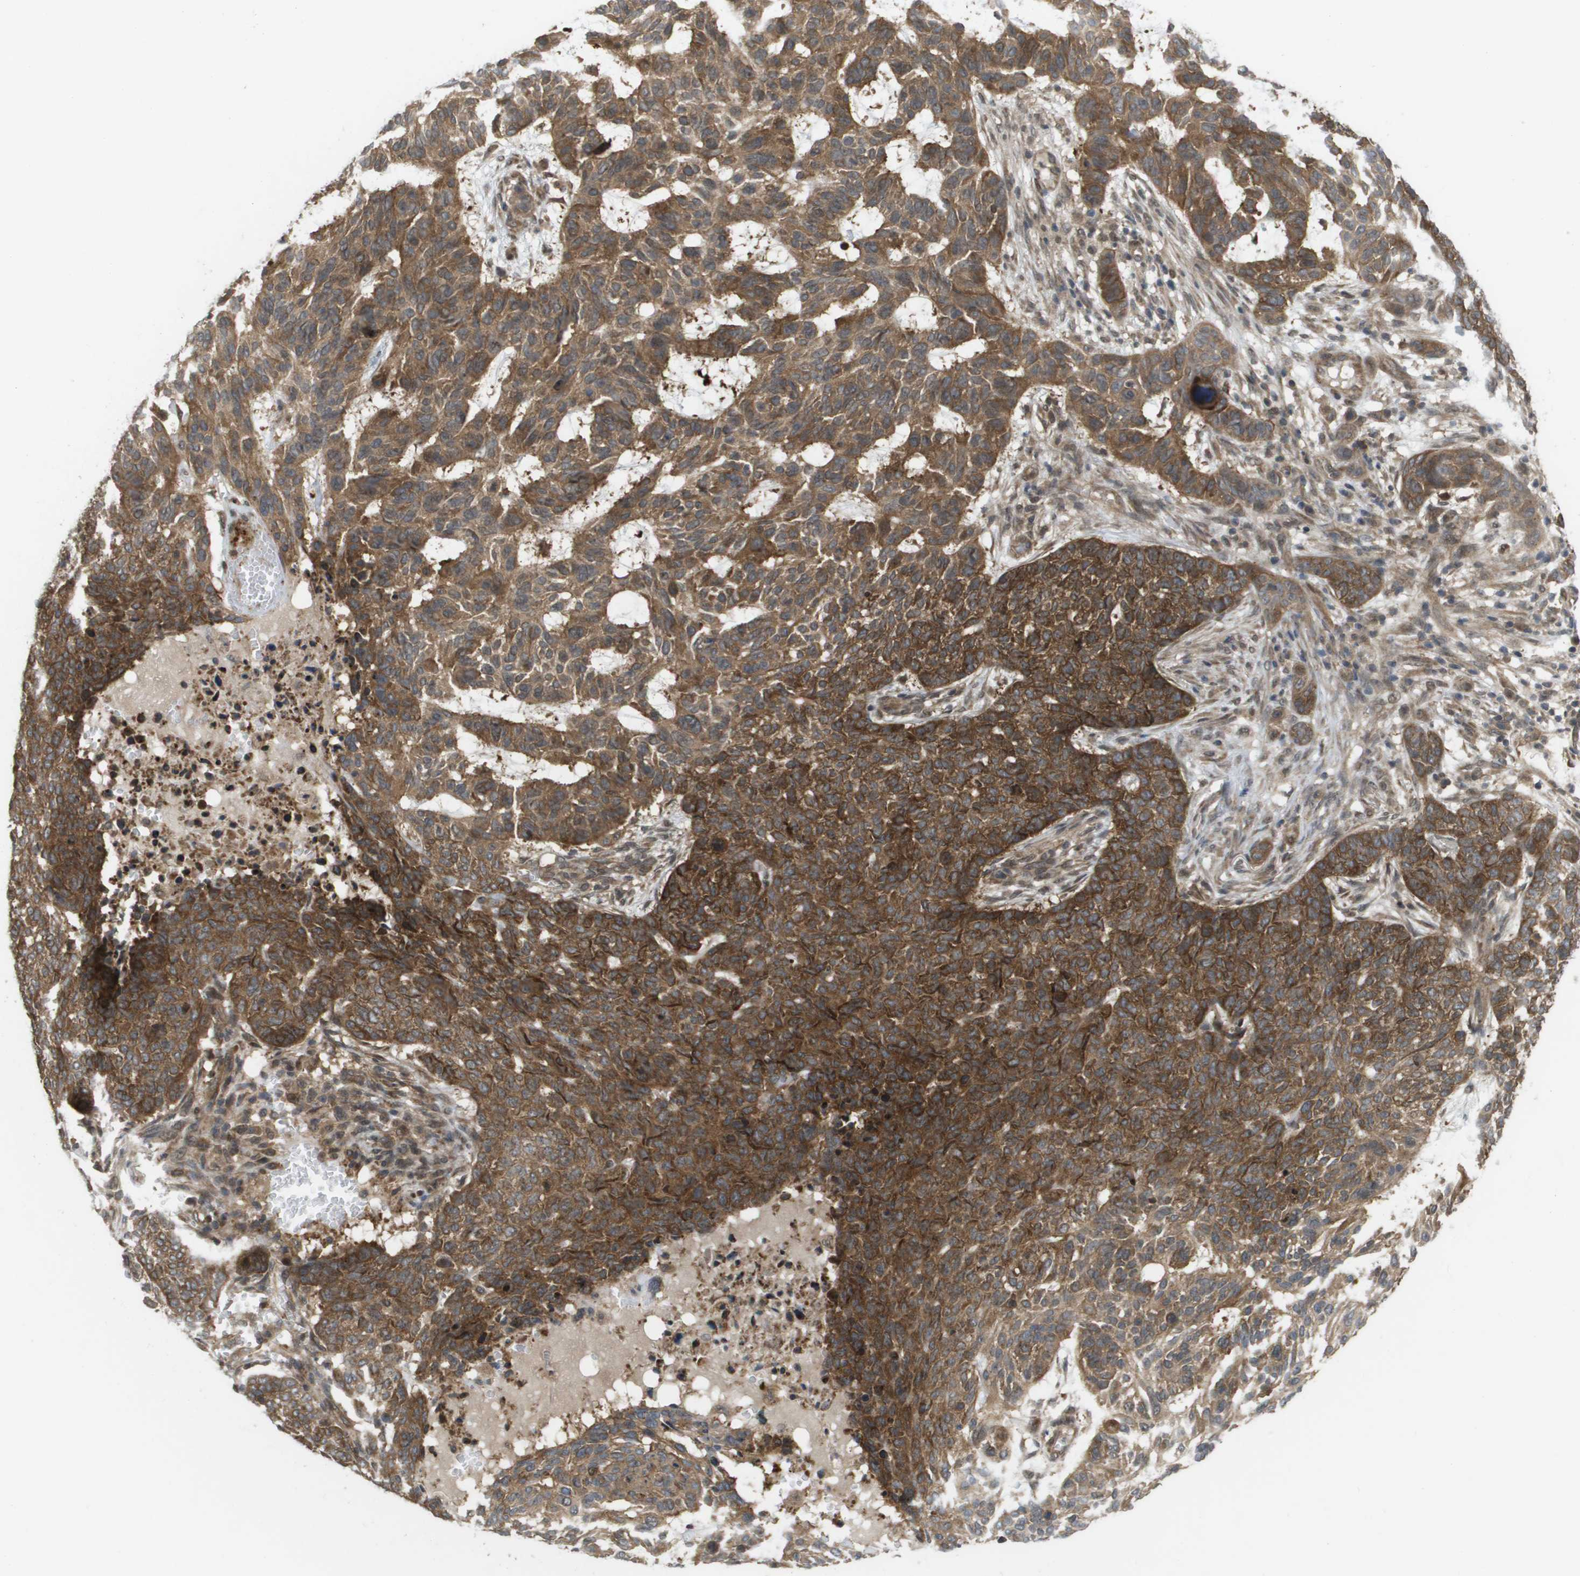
{"staining": {"intensity": "moderate", "quantity": ">75%", "location": "cytoplasmic/membranous"}, "tissue": "skin cancer", "cell_type": "Tumor cells", "image_type": "cancer", "snomed": [{"axis": "morphology", "description": "Basal cell carcinoma"}, {"axis": "topography", "description": "Skin"}], "caption": "Skin cancer stained with IHC demonstrates moderate cytoplasmic/membranous staining in about >75% of tumor cells.", "gene": "CTPS2", "patient": {"sex": "male", "age": 85}}